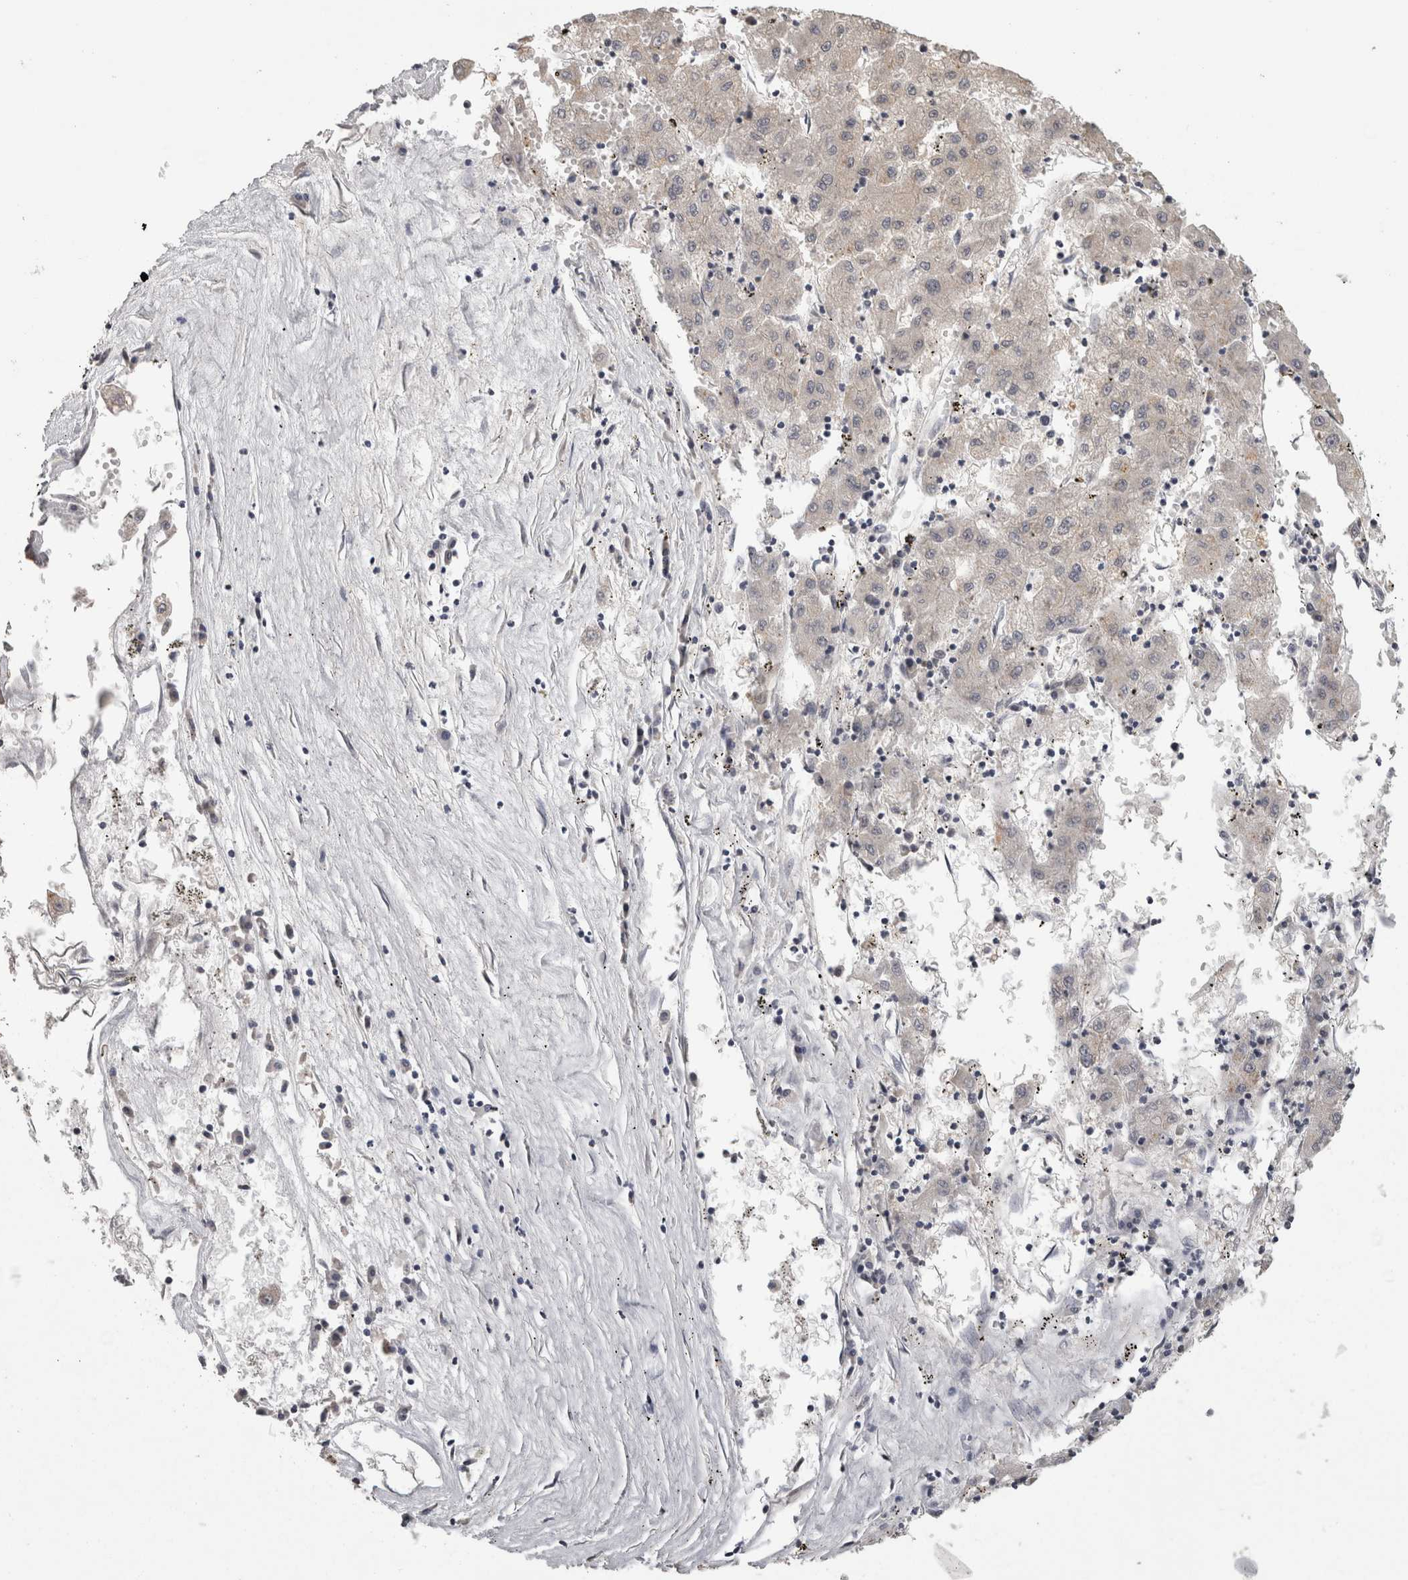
{"staining": {"intensity": "weak", "quantity": "<25%", "location": "cytoplasmic/membranous"}, "tissue": "liver cancer", "cell_type": "Tumor cells", "image_type": "cancer", "snomed": [{"axis": "morphology", "description": "Carcinoma, Hepatocellular, NOS"}, {"axis": "topography", "description": "Liver"}], "caption": "Tumor cells show no significant protein expression in liver cancer (hepatocellular carcinoma).", "gene": "RAB29", "patient": {"sex": "male", "age": 72}}